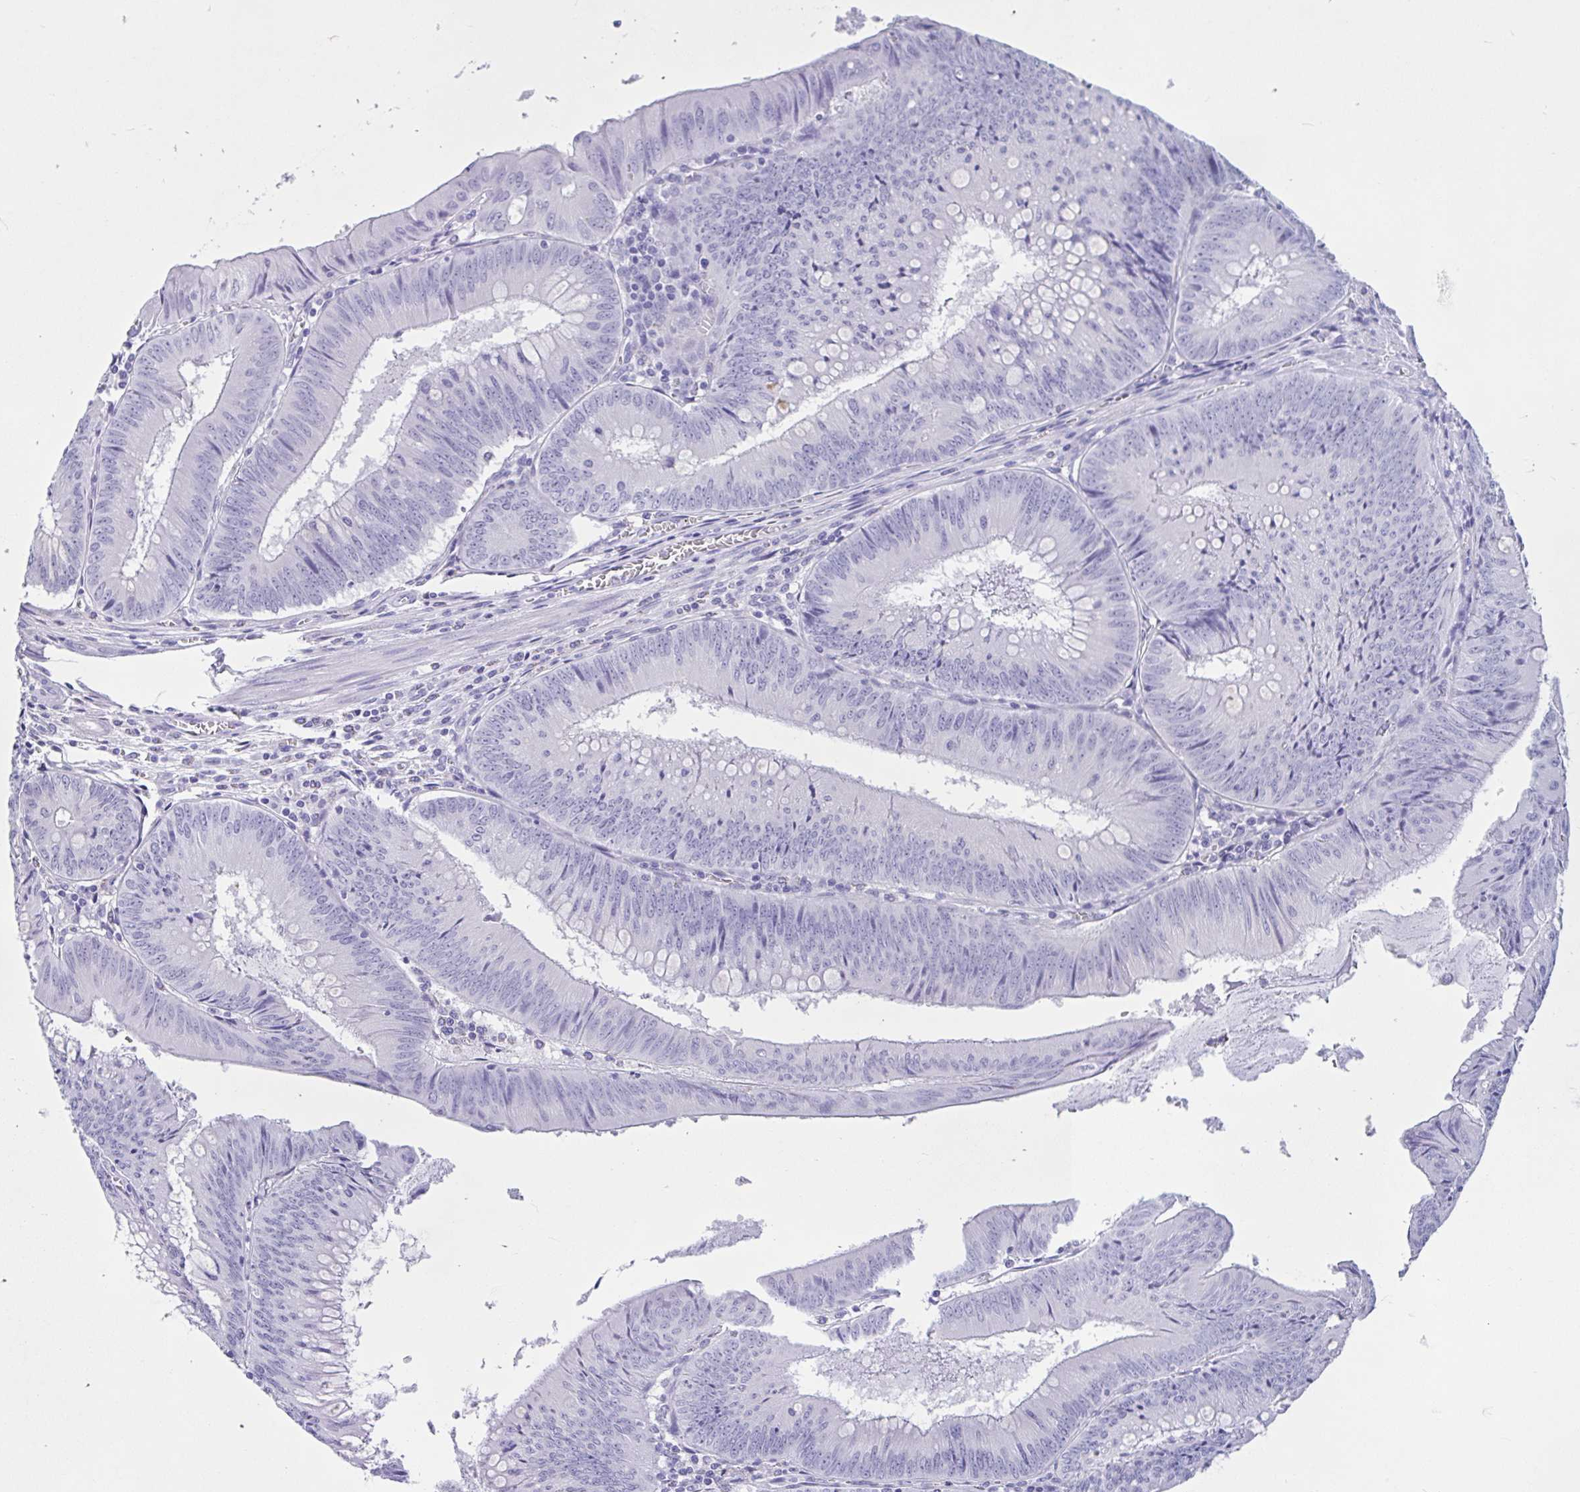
{"staining": {"intensity": "negative", "quantity": "none", "location": "none"}, "tissue": "colorectal cancer", "cell_type": "Tumor cells", "image_type": "cancer", "snomed": [{"axis": "morphology", "description": "Adenocarcinoma, NOS"}, {"axis": "topography", "description": "Rectum"}], "caption": "There is no significant staining in tumor cells of colorectal adenocarcinoma.", "gene": "ZNF319", "patient": {"sex": "female", "age": 72}}